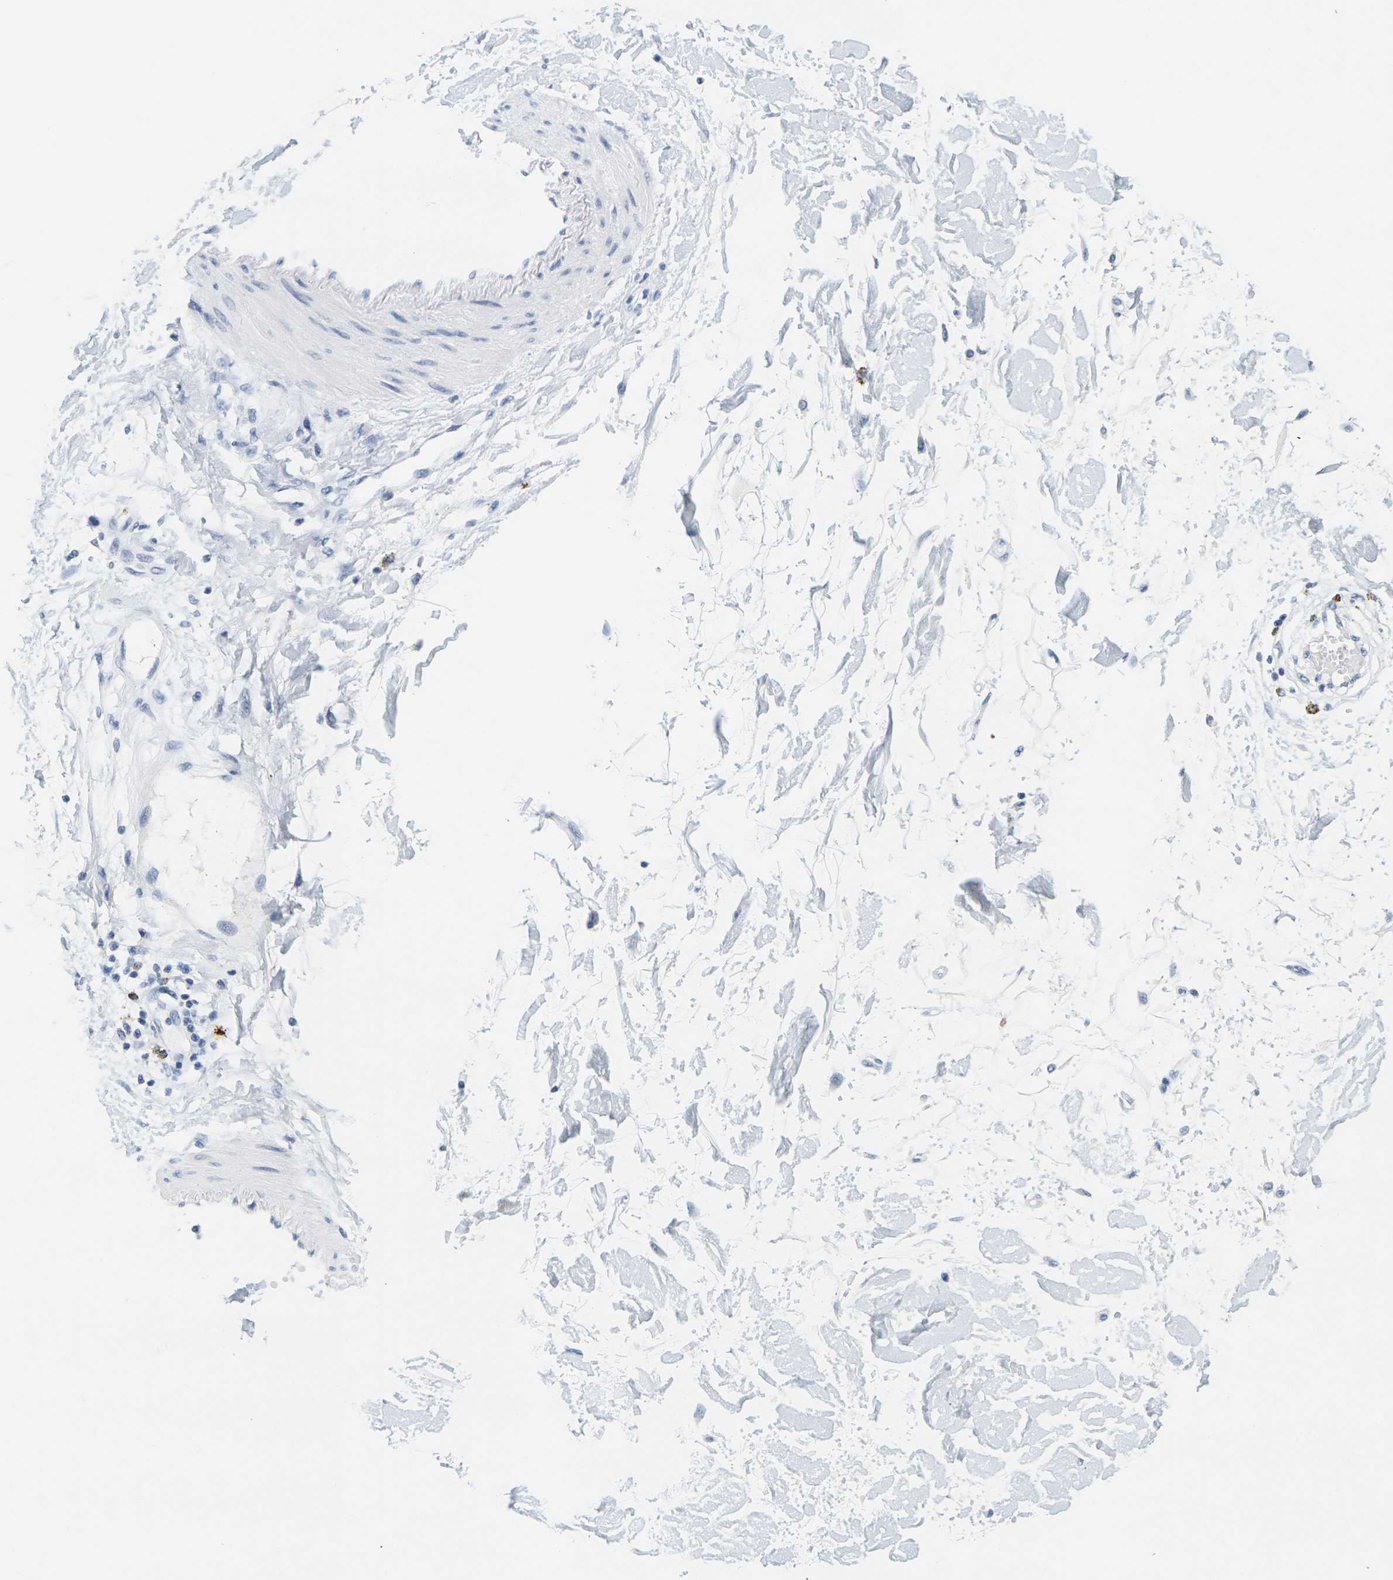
{"staining": {"intensity": "negative", "quantity": "none", "location": "none"}, "tissue": "adipose tissue", "cell_type": "Adipocytes", "image_type": "normal", "snomed": [{"axis": "morphology", "description": "Squamous cell carcinoma, NOS"}, {"axis": "topography", "description": "Skin"}], "caption": "Immunohistochemical staining of normal adipose tissue displays no significant expression in adipocytes. (DAB (3,3'-diaminobenzidine) immunohistochemistry (IHC) with hematoxylin counter stain).", "gene": "HLA", "patient": {"sex": "male", "age": 83}}